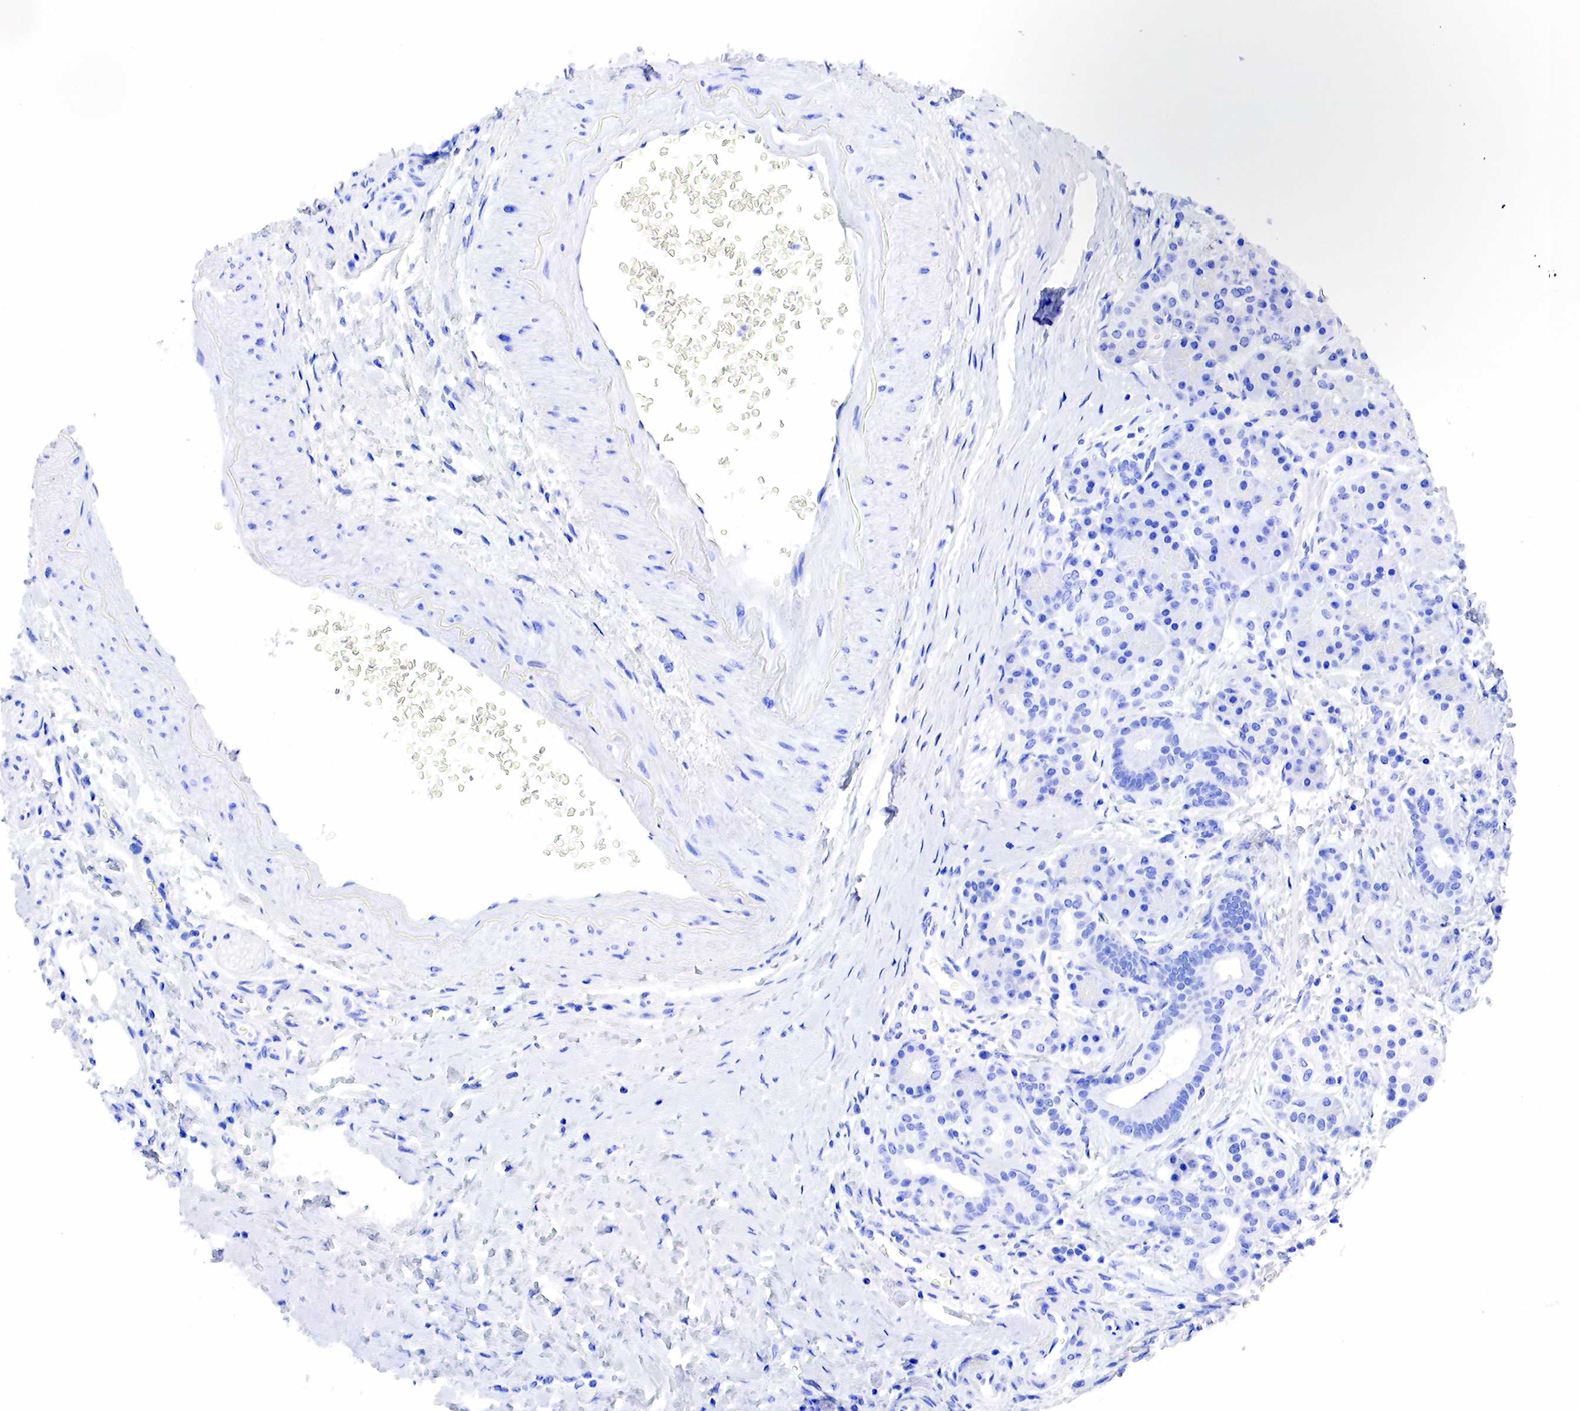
{"staining": {"intensity": "negative", "quantity": "none", "location": "none"}, "tissue": "pancreatic cancer", "cell_type": "Tumor cells", "image_type": "cancer", "snomed": [{"axis": "morphology", "description": "Adenocarcinoma, NOS"}, {"axis": "topography", "description": "Pancreas"}], "caption": "Image shows no protein positivity in tumor cells of adenocarcinoma (pancreatic) tissue.", "gene": "KLK3", "patient": {"sex": "female", "age": 66}}